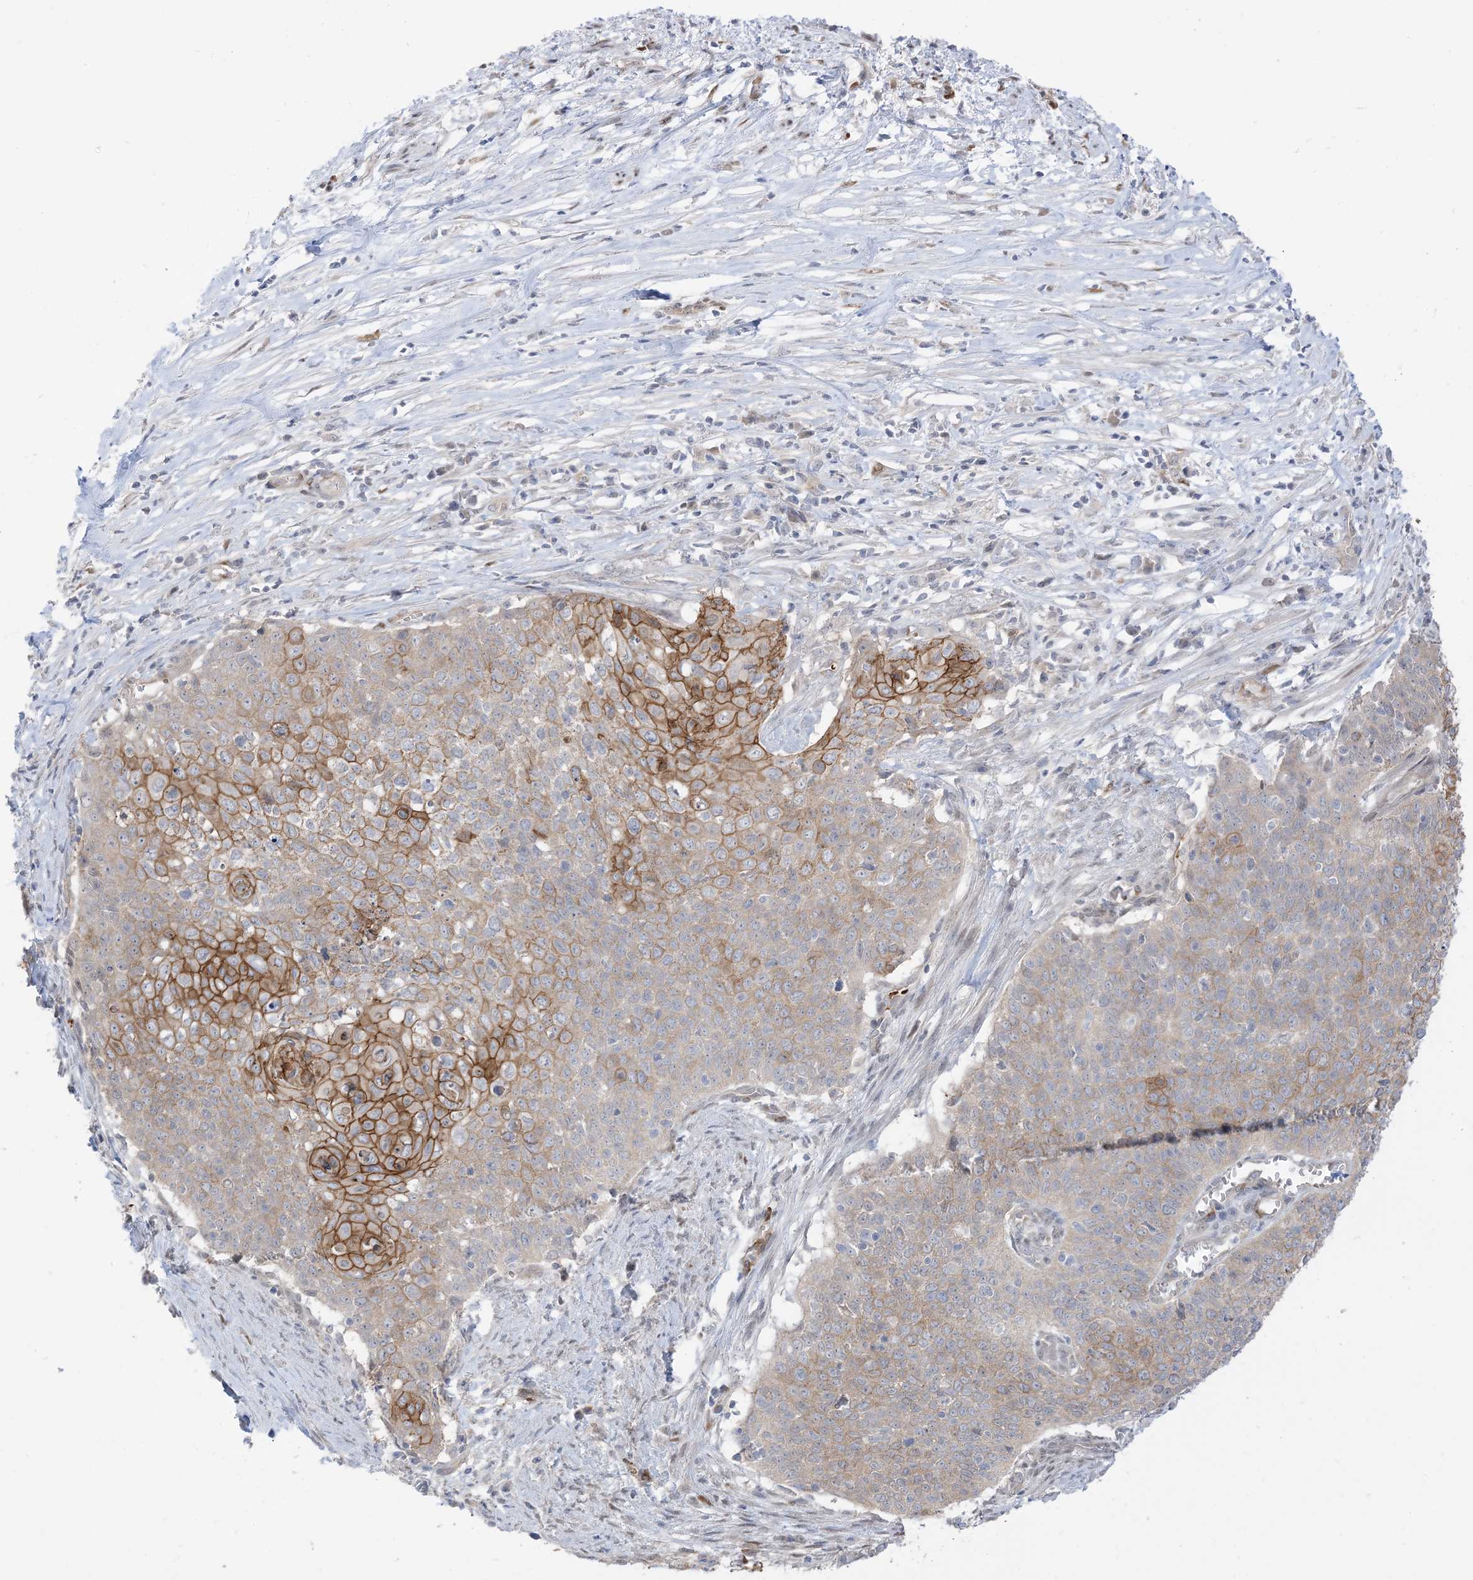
{"staining": {"intensity": "moderate", "quantity": "25%-75%", "location": "cytoplasmic/membranous"}, "tissue": "cervical cancer", "cell_type": "Tumor cells", "image_type": "cancer", "snomed": [{"axis": "morphology", "description": "Squamous cell carcinoma, NOS"}, {"axis": "topography", "description": "Cervix"}], "caption": "Protein analysis of cervical squamous cell carcinoma tissue displays moderate cytoplasmic/membranous staining in about 25%-75% of tumor cells. The protein is stained brown, and the nuclei are stained in blue (DAB IHC with brightfield microscopy, high magnification).", "gene": "RIN1", "patient": {"sex": "female", "age": 39}}